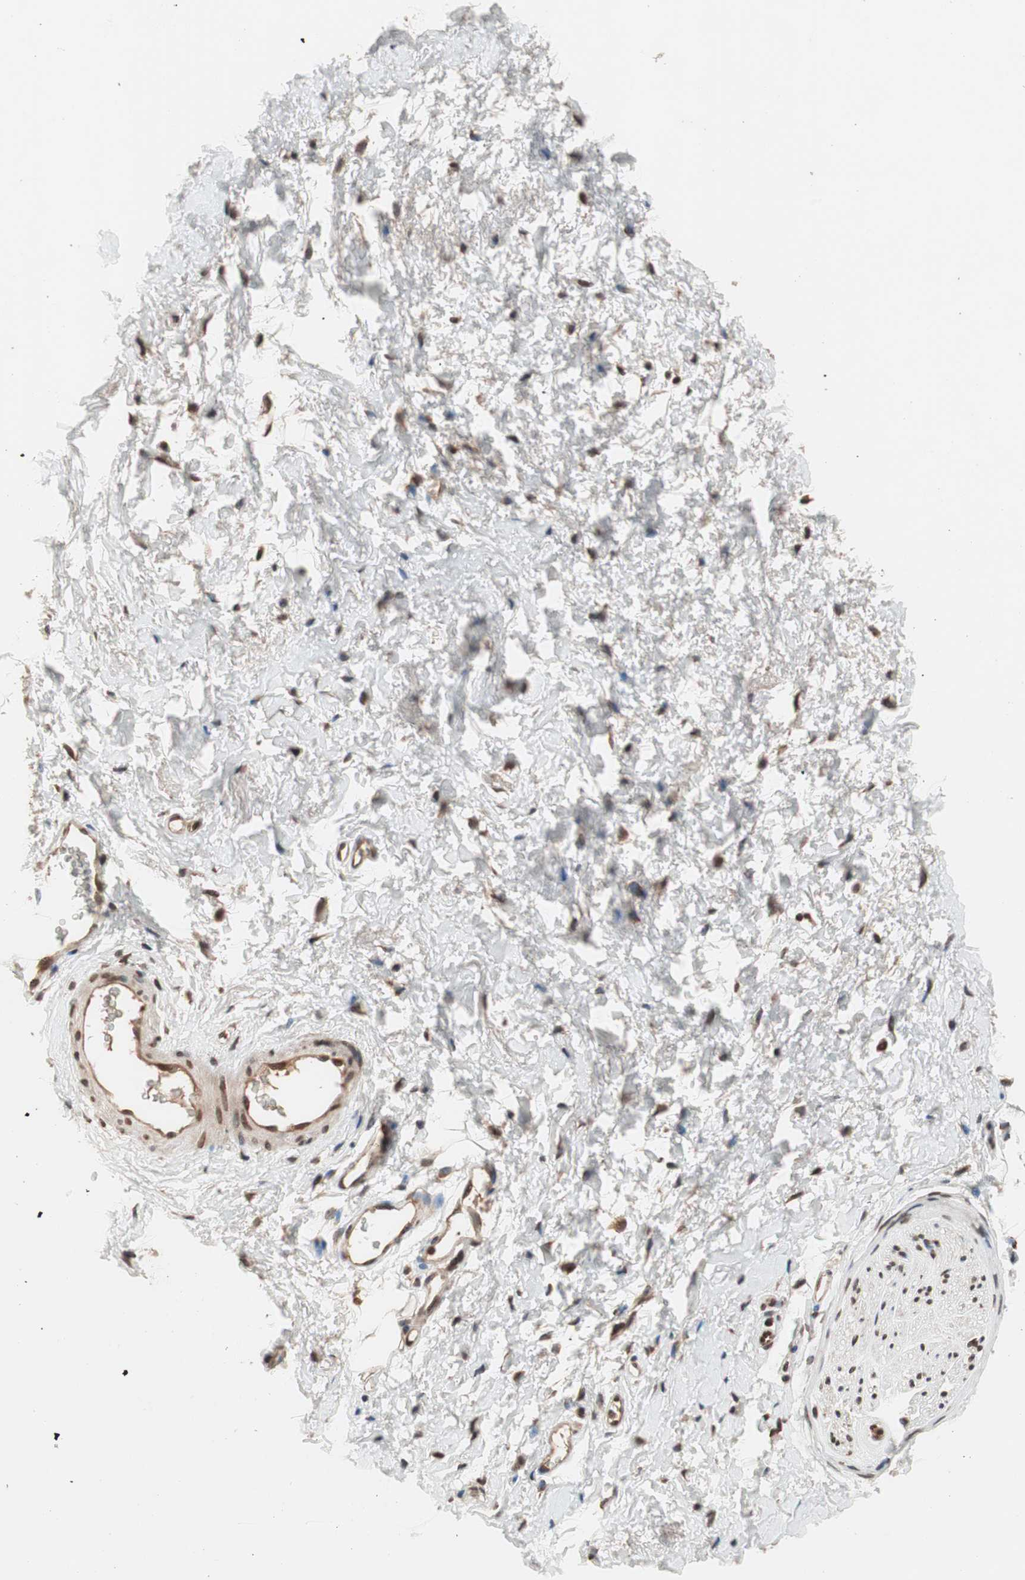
{"staining": {"intensity": "moderate", "quantity": ">75%", "location": "cytoplasmic/membranous,nuclear"}, "tissue": "soft tissue", "cell_type": "Fibroblasts", "image_type": "normal", "snomed": [{"axis": "morphology", "description": "Normal tissue, NOS"}, {"axis": "topography", "description": "Soft tissue"}, {"axis": "topography", "description": "Peripheral nerve tissue"}], "caption": "Moderate cytoplasmic/membranous,nuclear protein expression is present in approximately >75% of fibroblasts in soft tissue. Using DAB (brown) and hematoxylin (blue) stains, captured at high magnification using brightfield microscopy.", "gene": "ZFC3H1", "patient": {"sex": "female", "age": 71}}